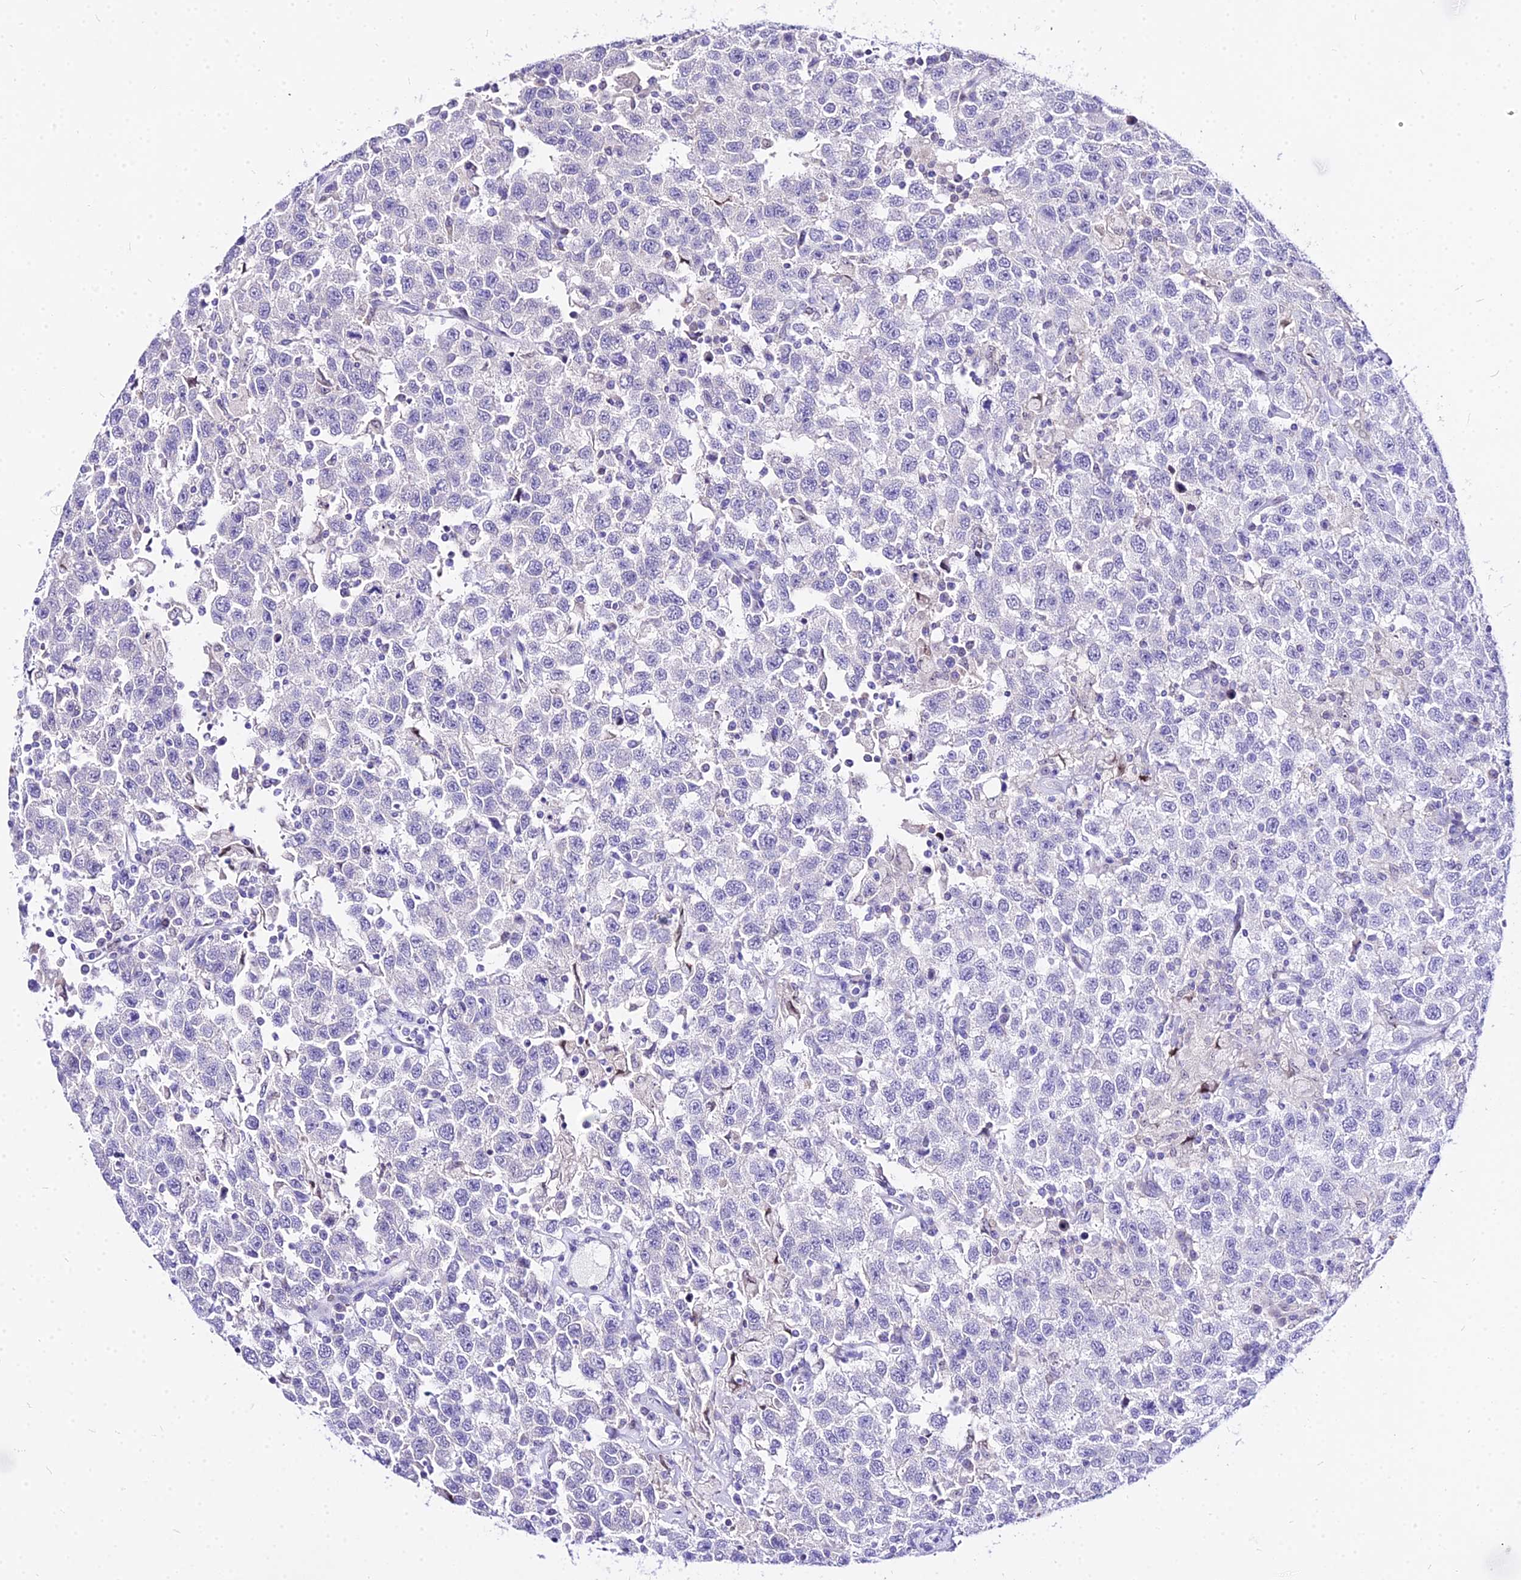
{"staining": {"intensity": "negative", "quantity": "none", "location": "none"}, "tissue": "testis cancer", "cell_type": "Tumor cells", "image_type": "cancer", "snomed": [{"axis": "morphology", "description": "Seminoma, NOS"}, {"axis": "topography", "description": "Testis"}], "caption": "A high-resolution micrograph shows immunohistochemistry (IHC) staining of testis seminoma, which shows no significant positivity in tumor cells.", "gene": "CARD18", "patient": {"sex": "male", "age": 41}}